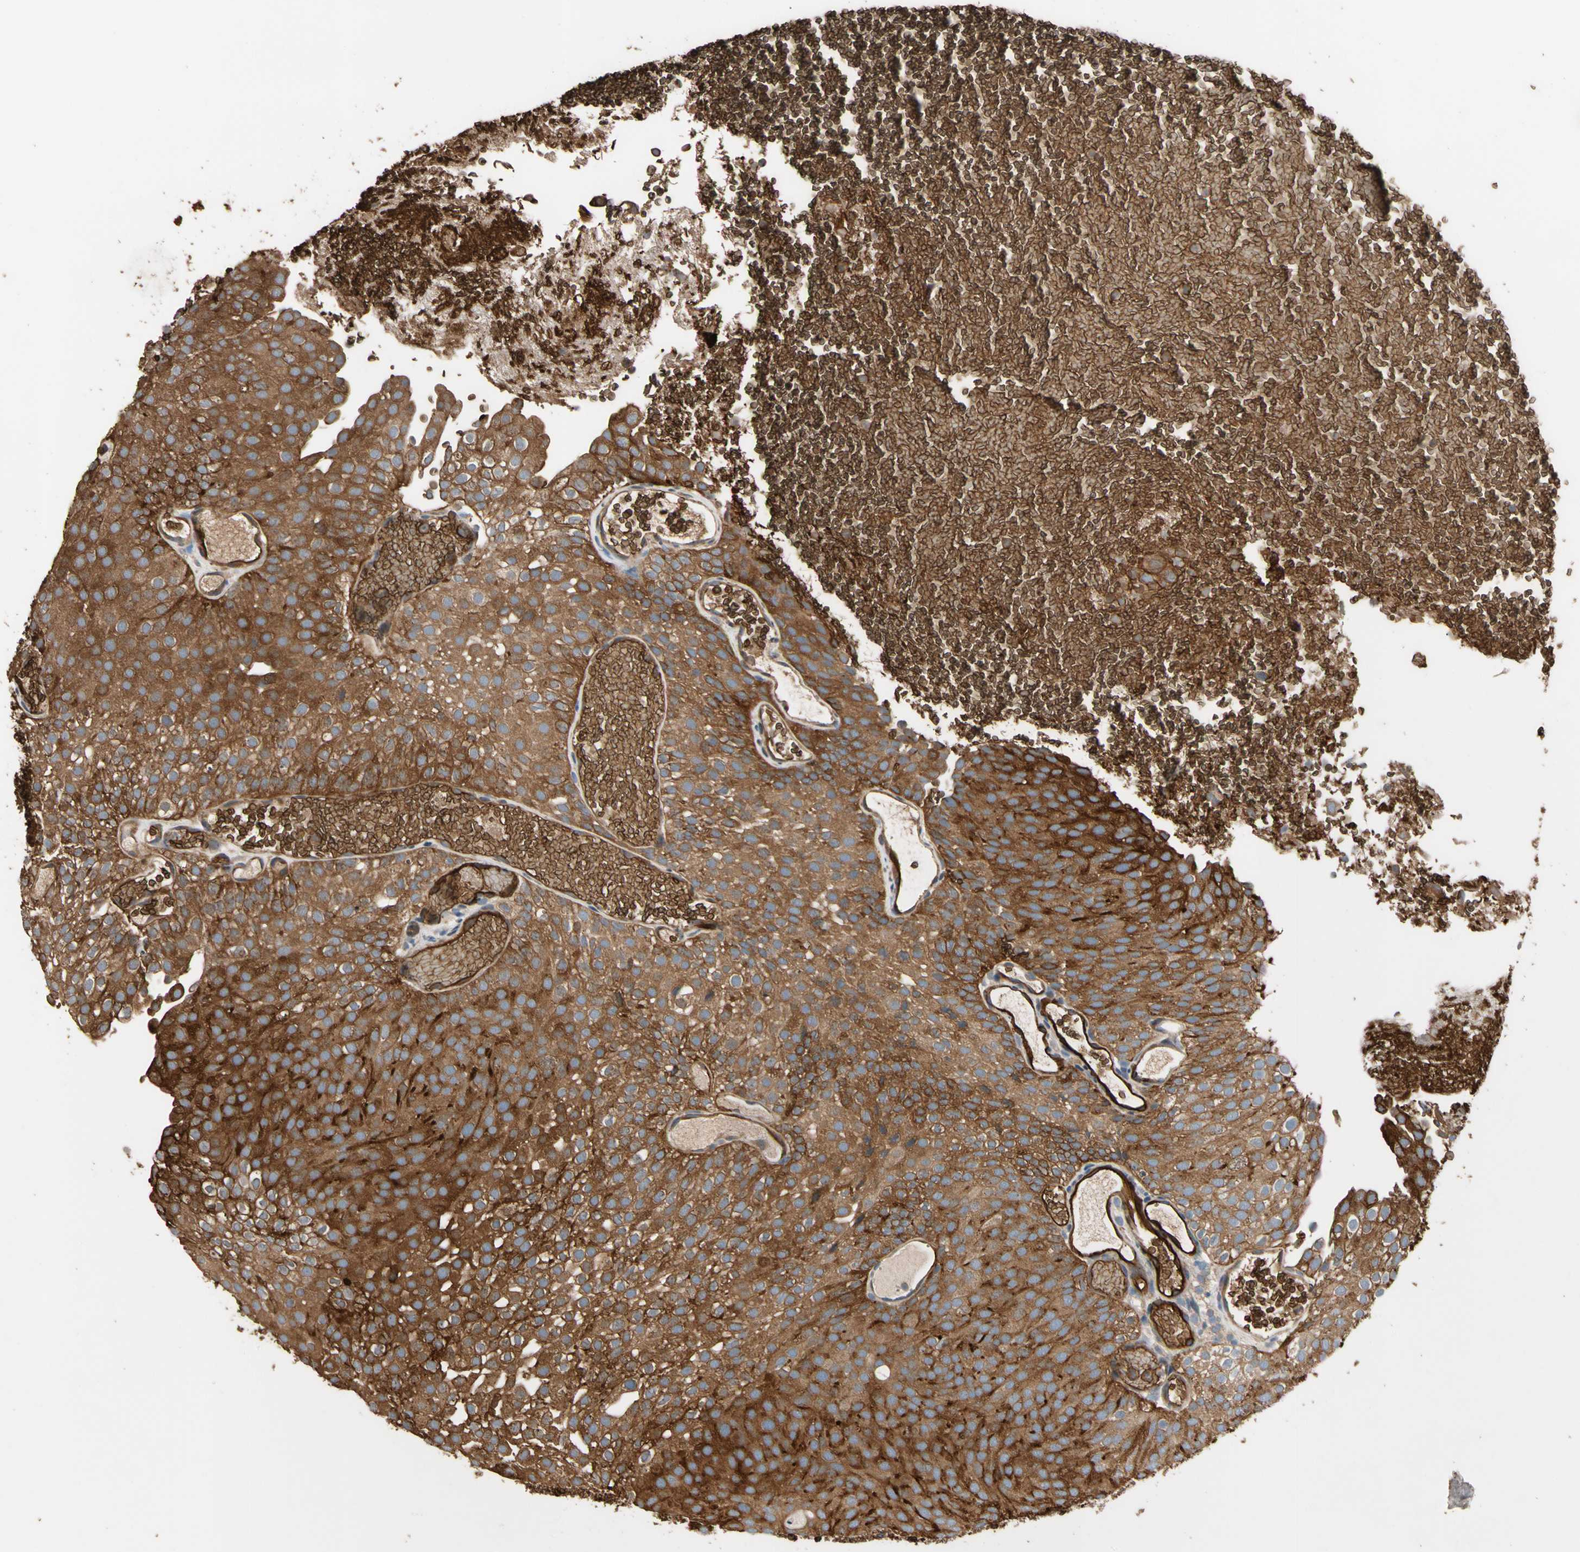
{"staining": {"intensity": "strong", "quantity": ">75%", "location": "cytoplasmic/membranous"}, "tissue": "urothelial cancer", "cell_type": "Tumor cells", "image_type": "cancer", "snomed": [{"axis": "morphology", "description": "Urothelial carcinoma, Low grade"}, {"axis": "topography", "description": "Urinary bladder"}], "caption": "A high amount of strong cytoplasmic/membranous positivity is identified in approximately >75% of tumor cells in urothelial cancer tissue.", "gene": "RIOK2", "patient": {"sex": "male", "age": 78}}